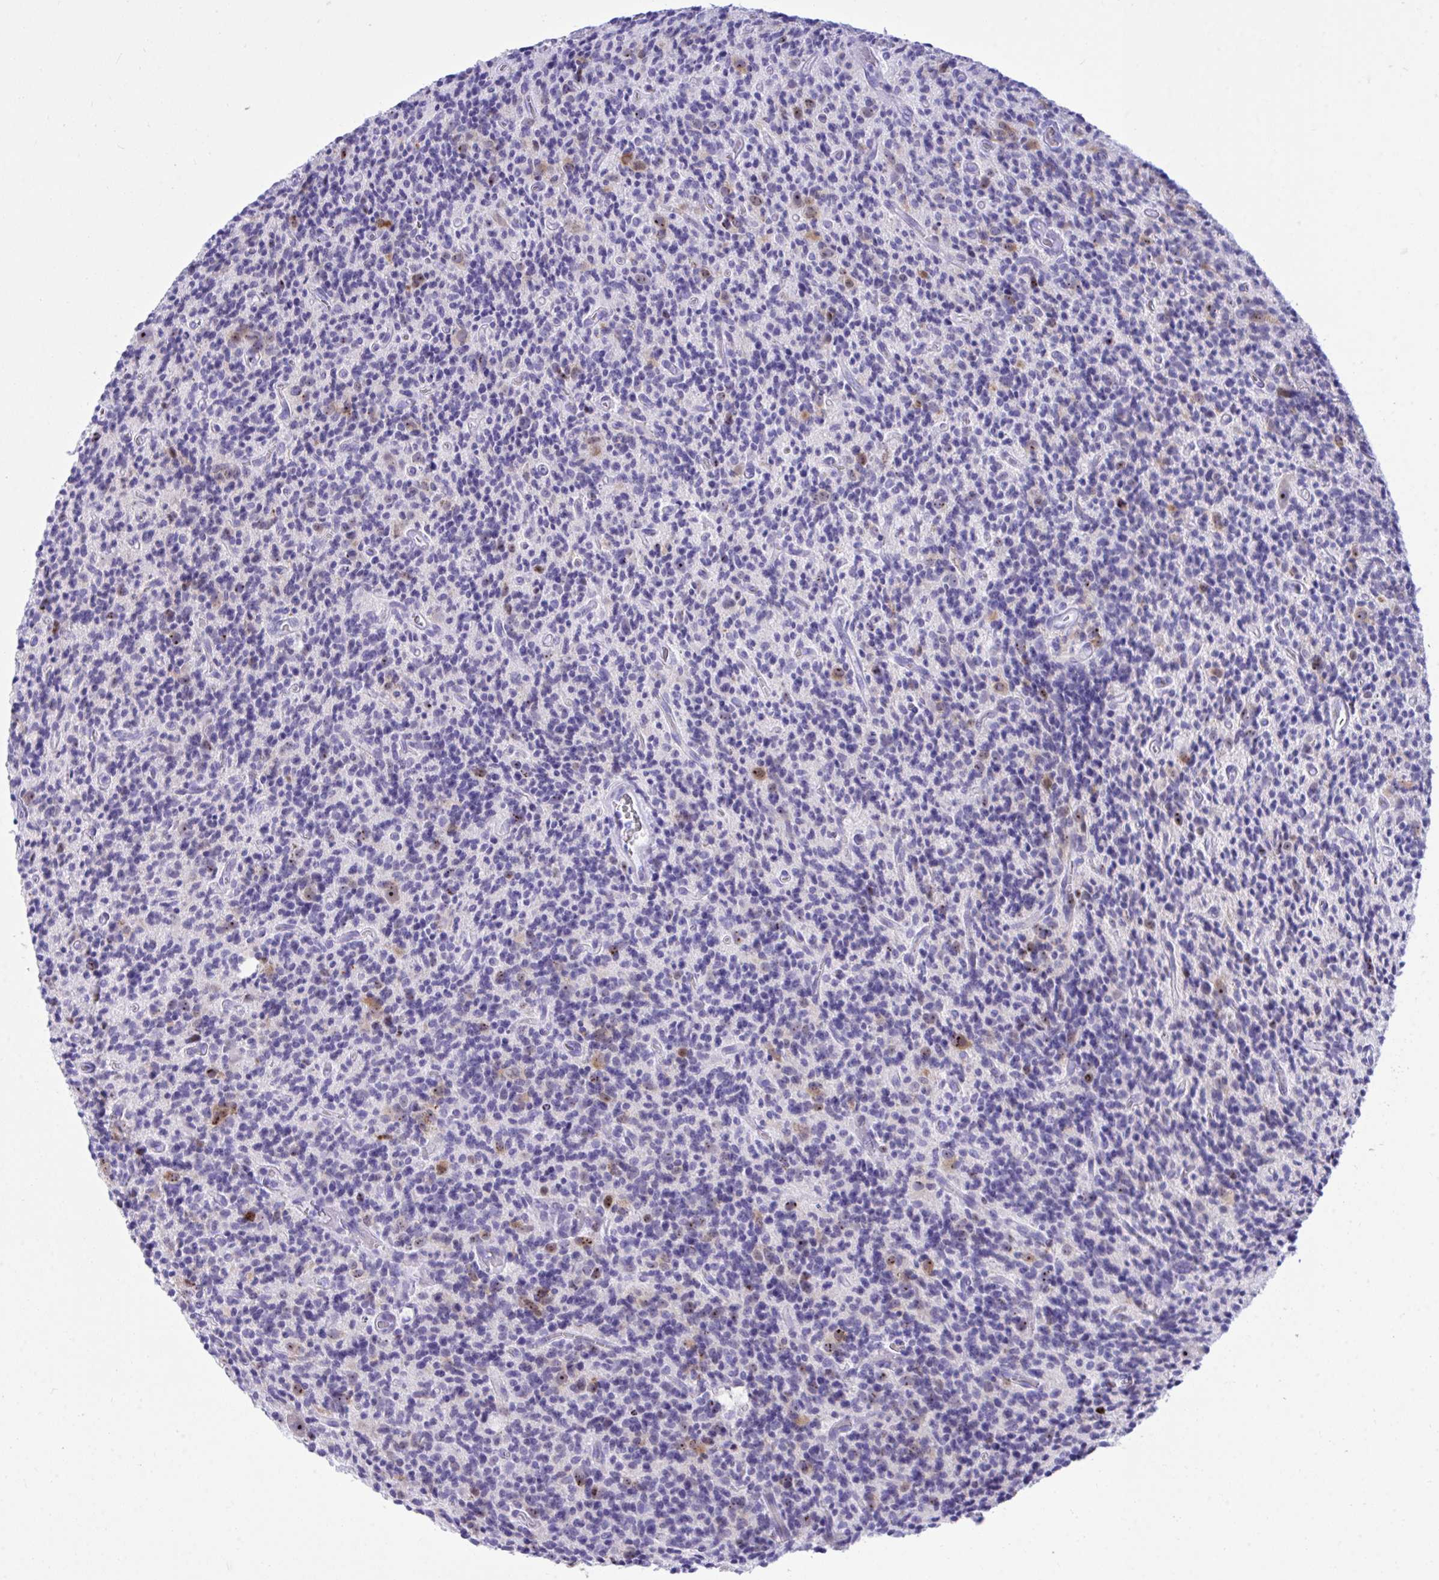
{"staining": {"intensity": "moderate", "quantity": "<25%", "location": "cytoplasmic/membranous,nuclear"}, "tissue": "glioma", "cell_type": "Tumor cells", "image_type": "cancer", "snomed": [{"axis": "morphology", "description": "Glioma, malignant, High grade"}, {"axis": "topography", "description": "Brain"}], "caption": "Moderate cytoplasmic/membranous and nuclear positivity for a protein is seen in about <25% of tumor cells of glioma using IHC.", "gene": "BEX5", "patient": {"sex": "male", "age": 76}}